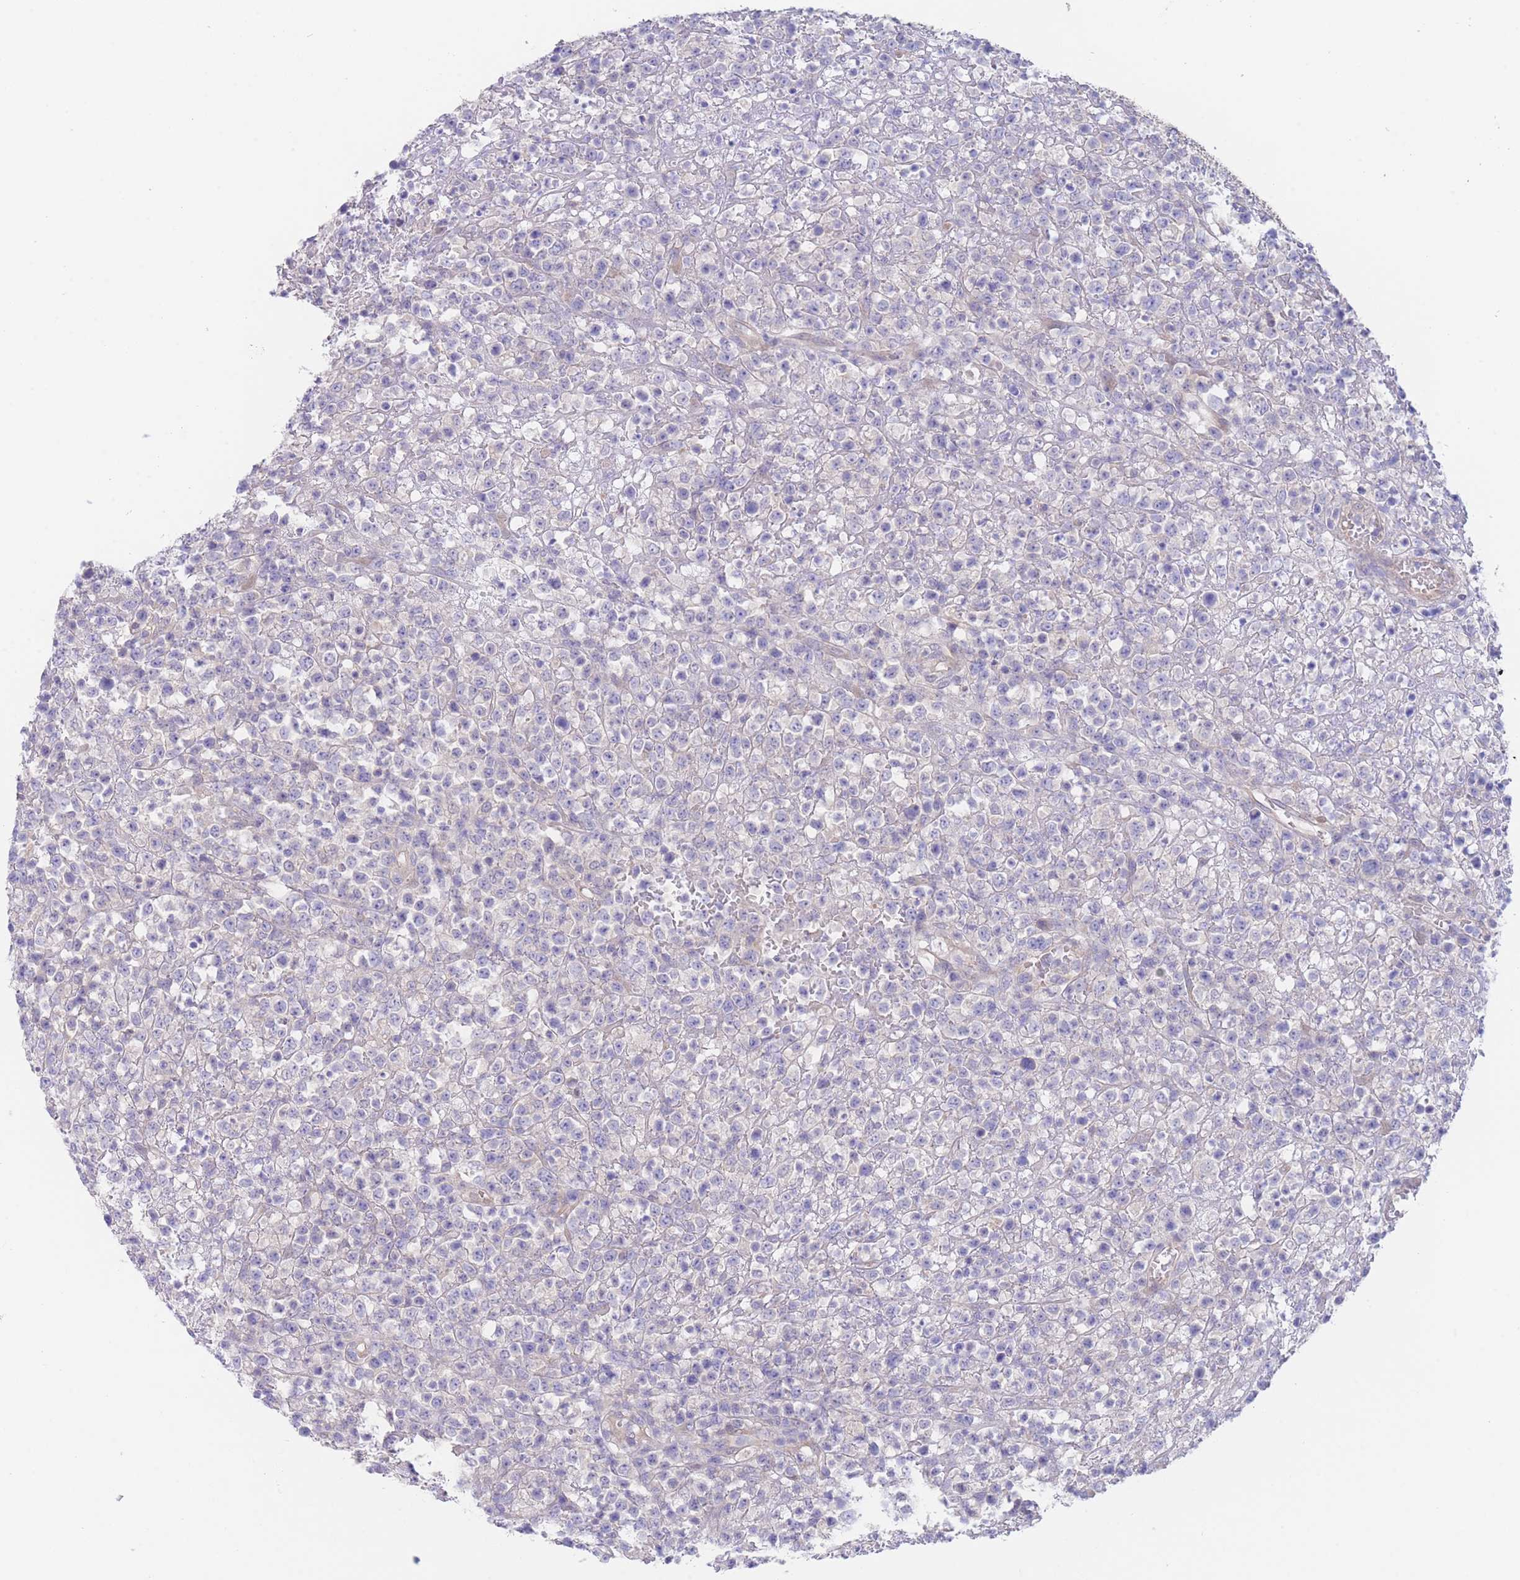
{"staining": {"intensity": "negative", "quantity": "none", "location": "none"}, "tissue": "lymphoma", "cell_type": "Tumor cells", "image_type": "cancer", "snomed": [{"axis": "morphology", "description": "Malignant lymphoma, non-Hodgkin's type, High grade"}, {"axis": "topography", "description": "Colon"}], "caption": "Immunohistochemical staining of lymphoma shows no significant staining in tumor cells.", "gene": "ZNF281", "patient": {"sex": "female", "age": 53}}